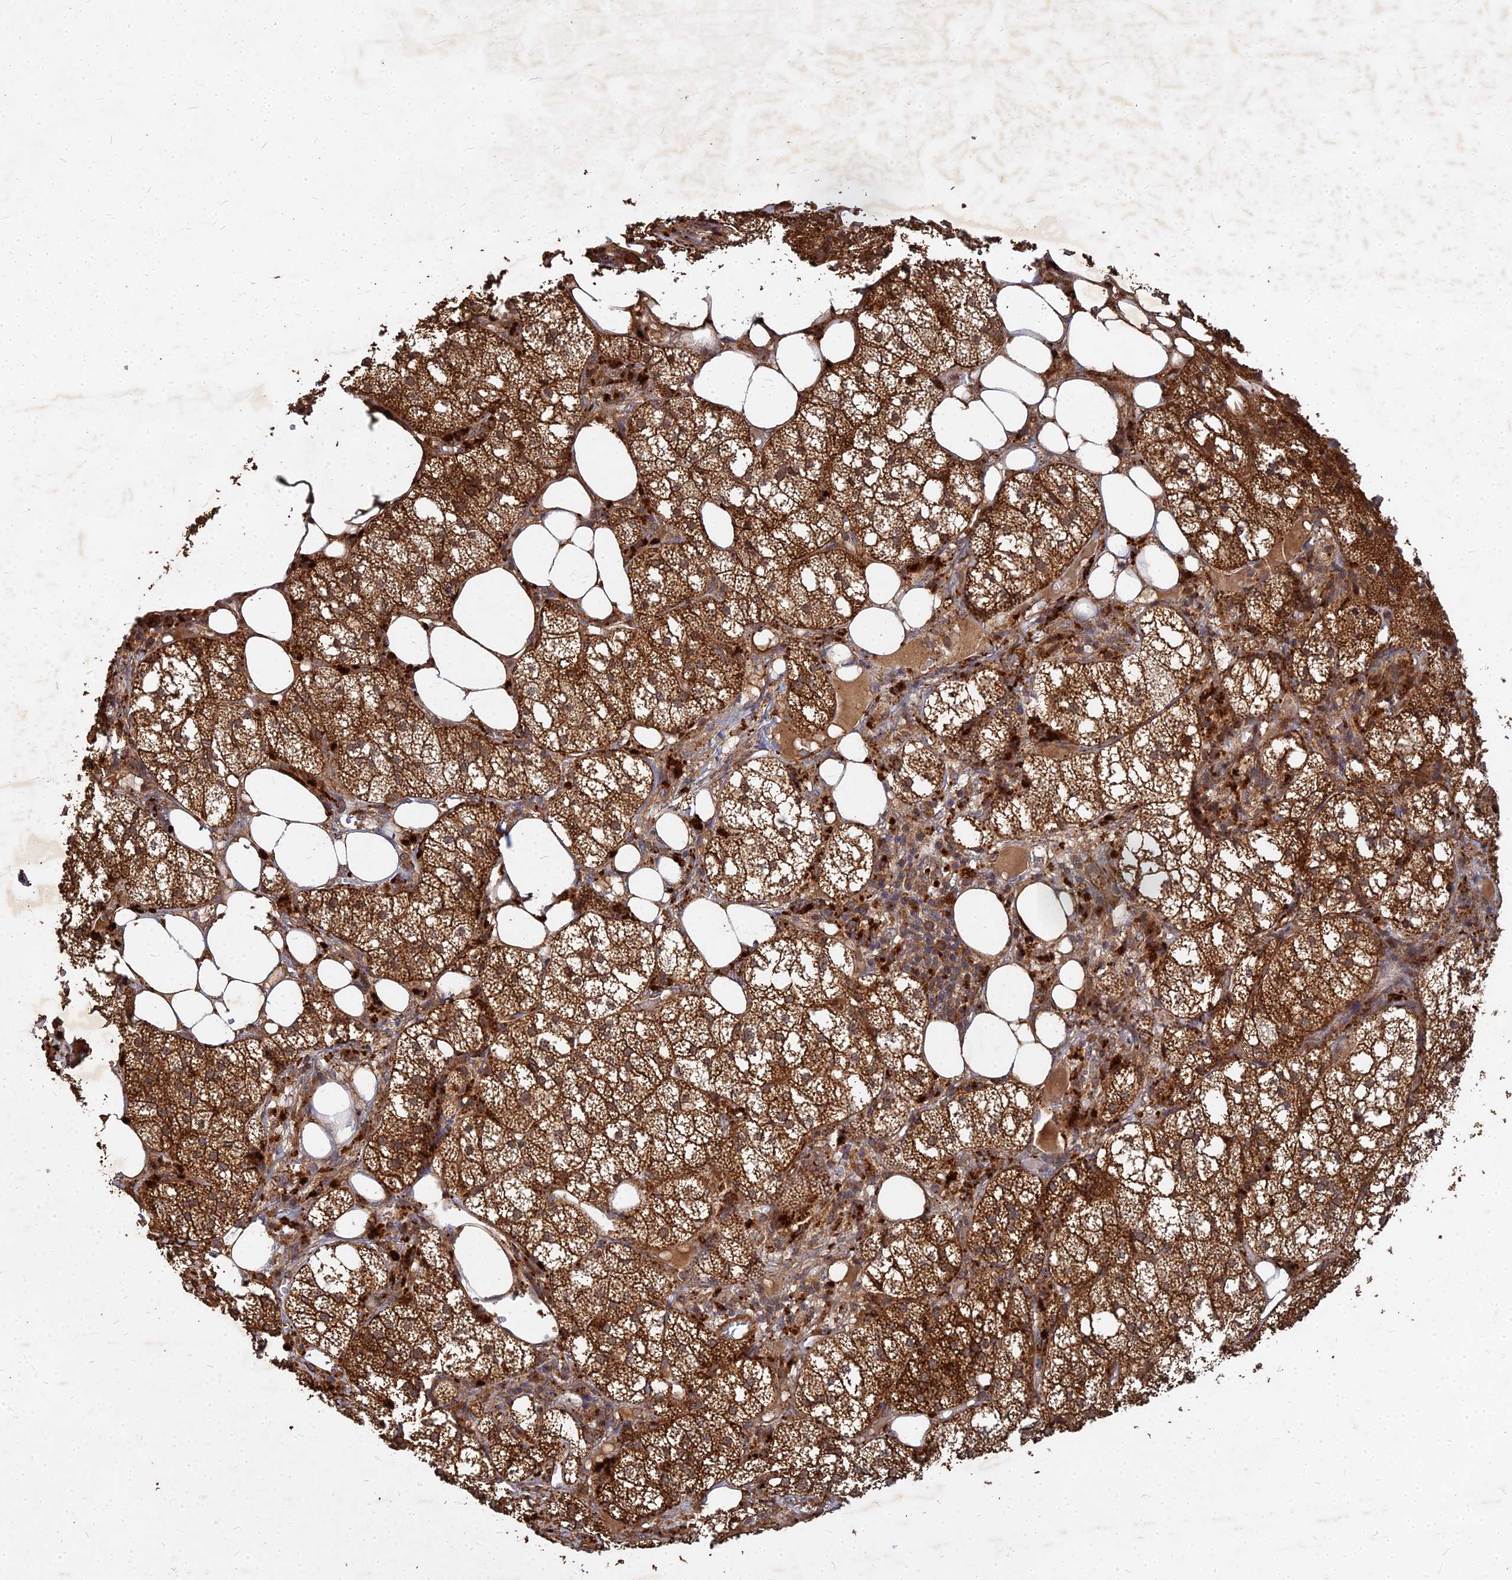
{"staining": {"intensity": "strong", "quantity": ">75%", "location": "cytoplasmic/membranous"}, "tissue": "adrenal gland", "cell_type": "Glandular cells", "image_type": "normal", "snomed": [{"axis": "morphology", "description": "Normal tissue, NOS"}, {"axis": "topography", "description": "Adrenal gland"}], "caption": "Strong cytoplasmic/membranous expression is identified in approximately >75% of glandular cells in benign adrenal gland.", "gene": "UBE2W", "patient": {"sex": "female", "age": 61}}